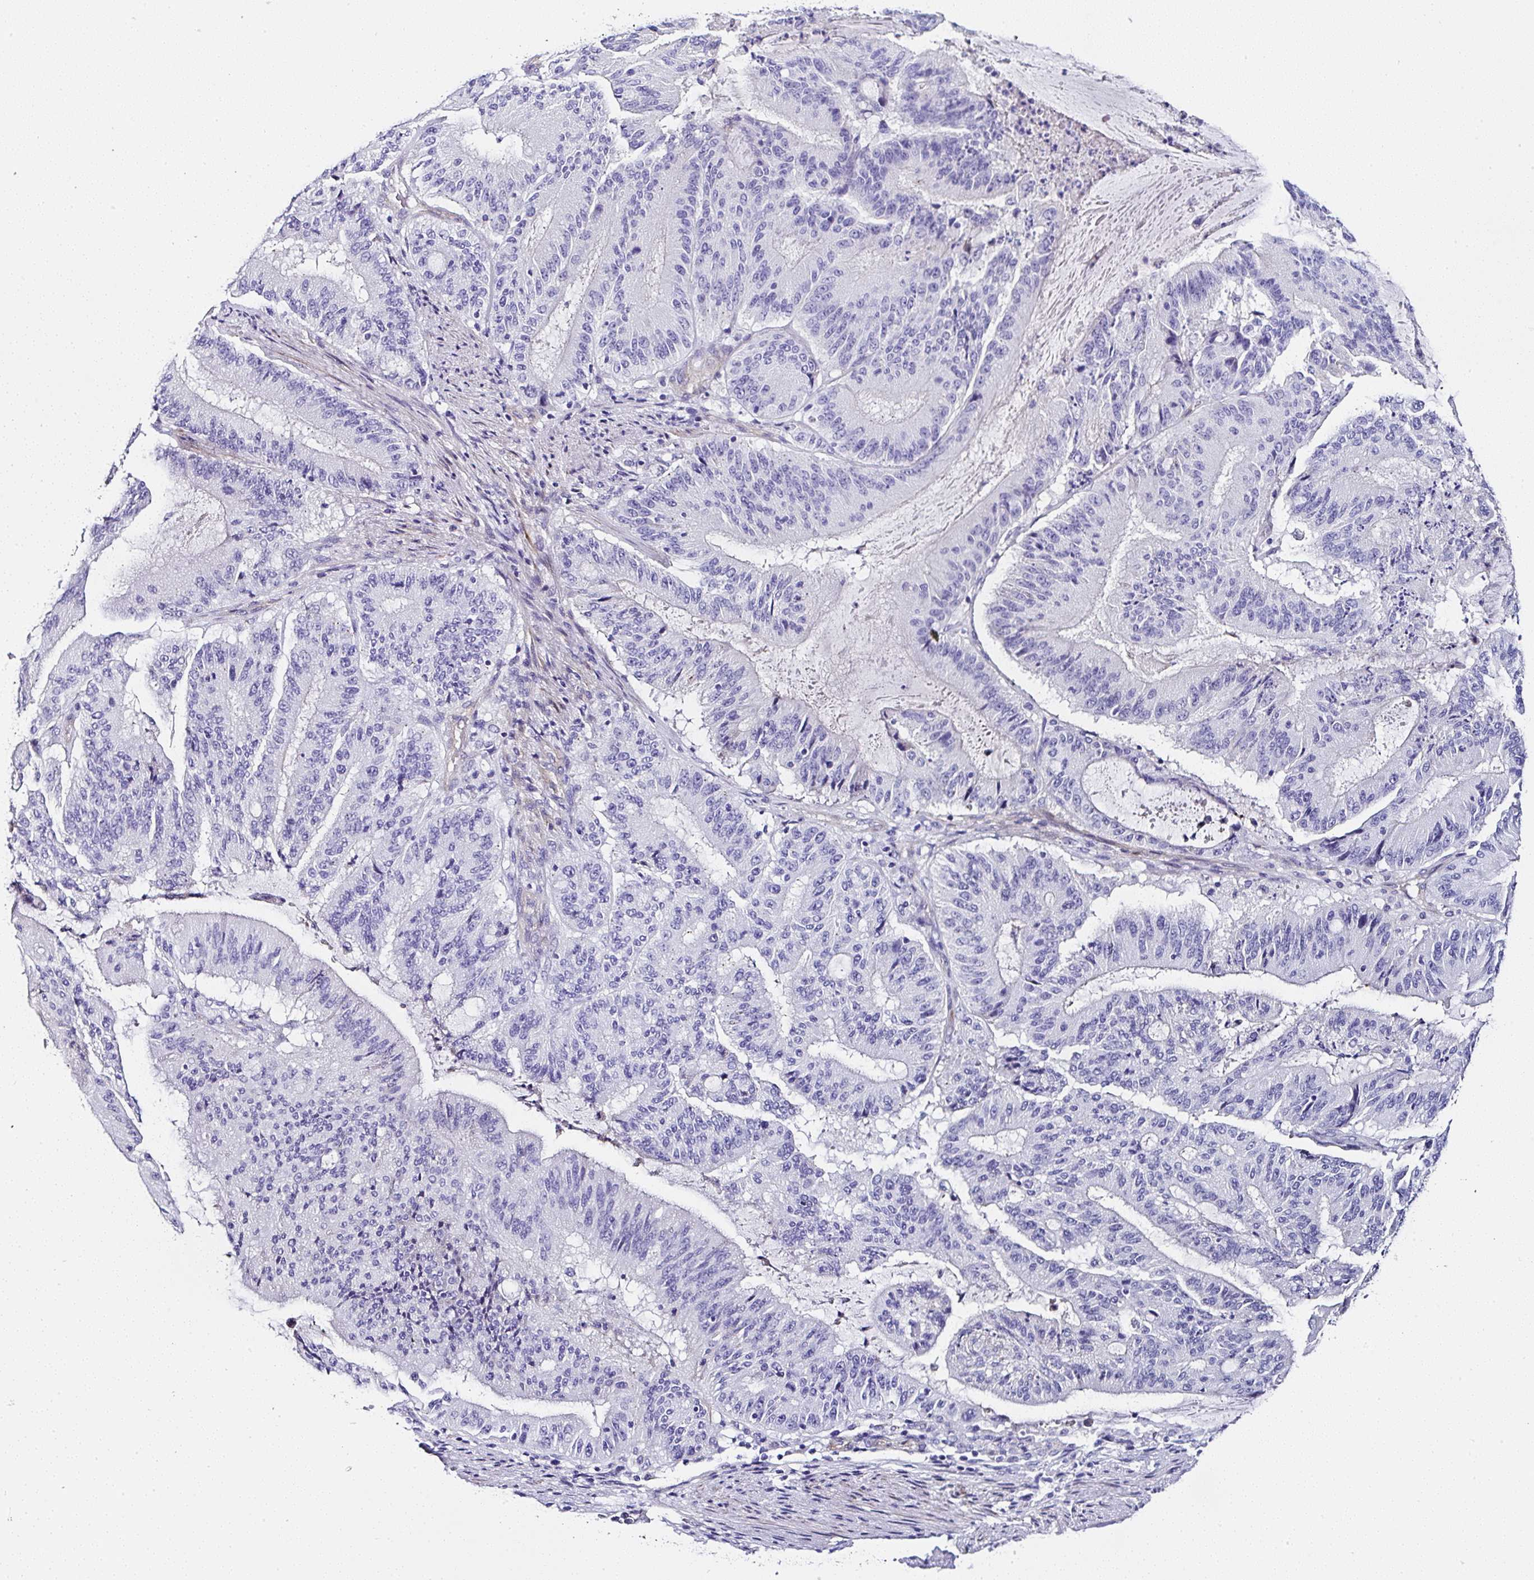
{"staining": {"intensity": "negative", "quantity": "none", "location": "none"}, "tissue": "liver cancer", "cell_type": "Tumor cells", "image_type": "cancer", "snomed": [{"axis": "morphology", "description": "Normal tissue, NOS"}, {"axis": "morphology", "description": "Cholangiocarcinoma"}, {"axis": "topography", "description": "Liver"}, {"axis": "topography", "description": "Peripheral nerve tissue"}], "caption": "IHC image of liver cholangiocarcinoma stained for a protein (brown), which reveals no staining in tumor cells.", "gene": "PPFIA4", "patient": {"sex": "female", "age": 73}}